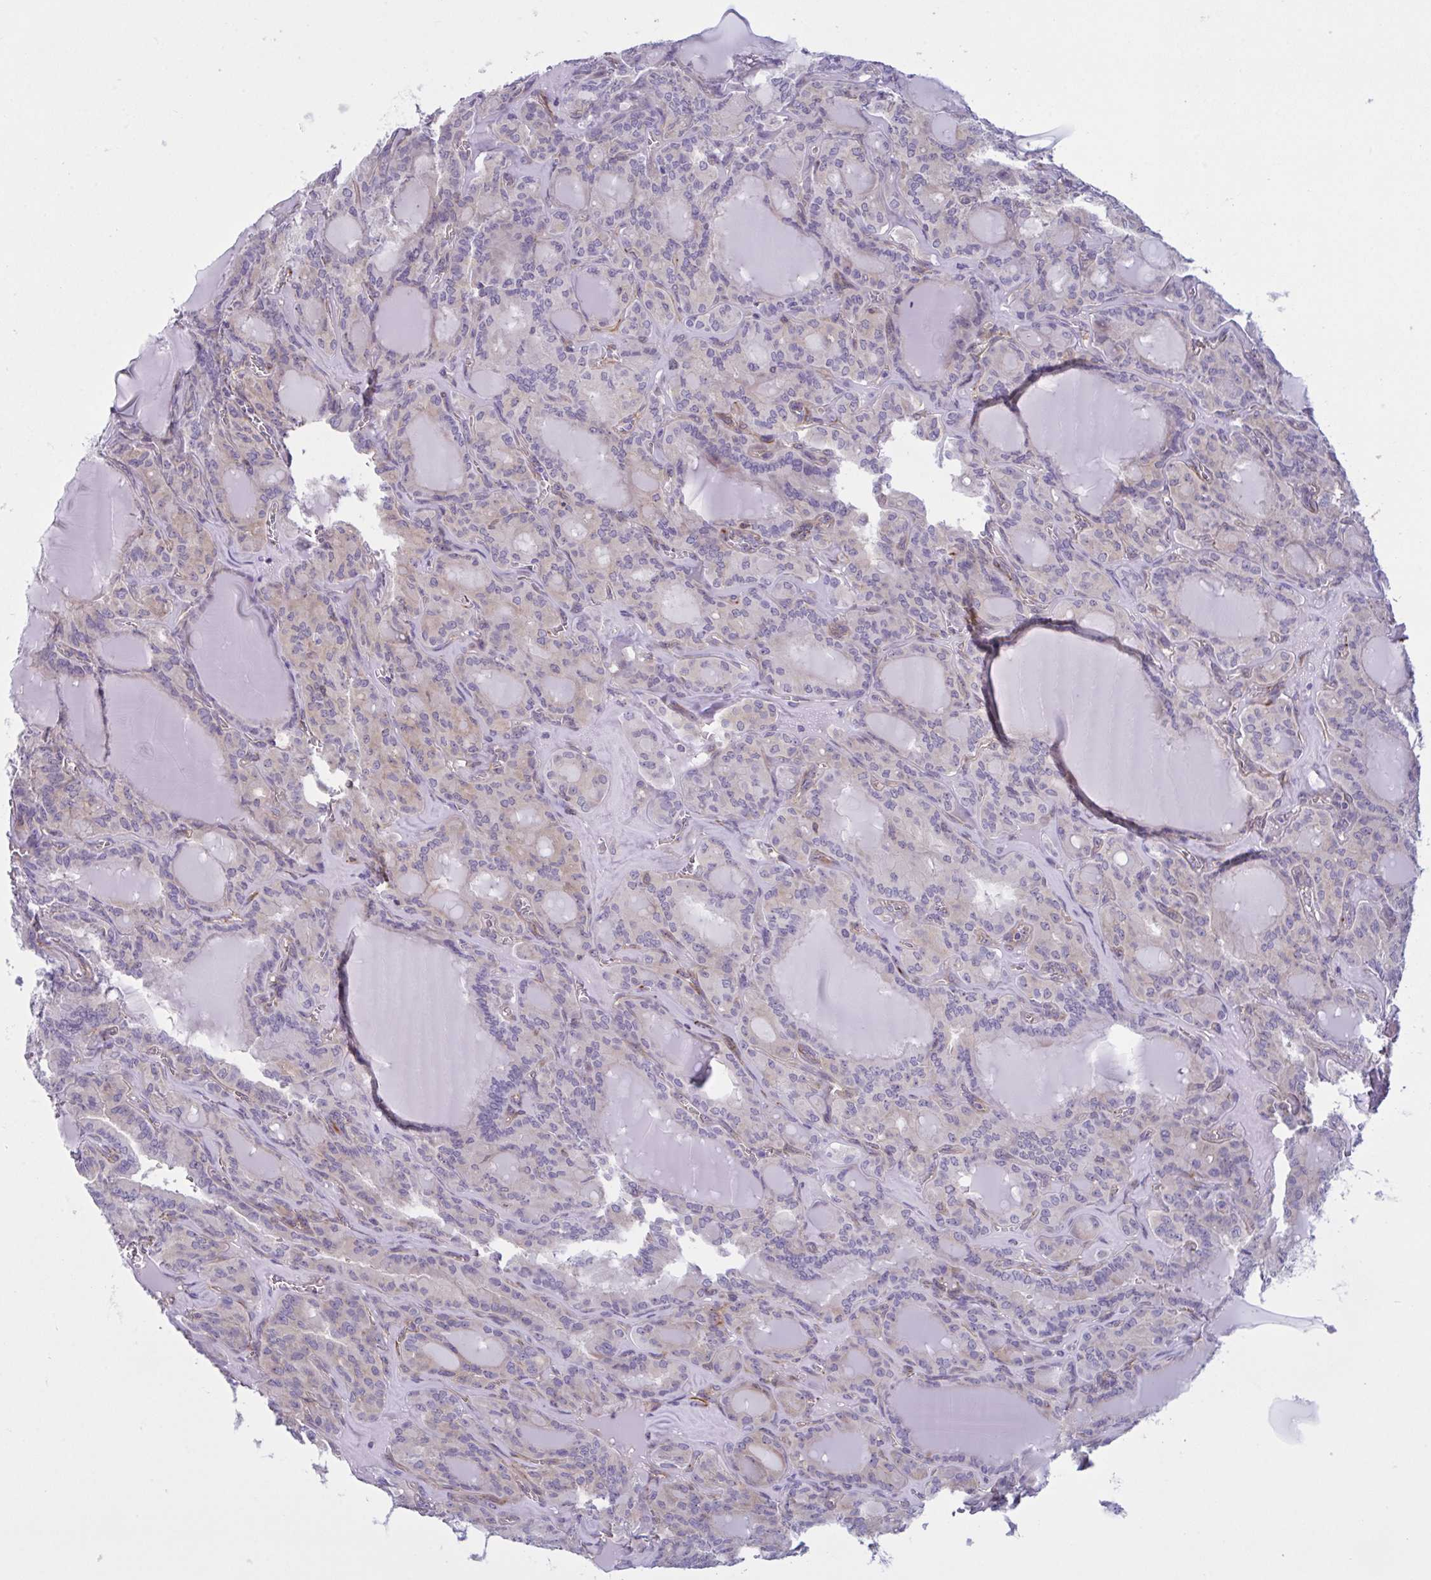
{"staining": {"intensity": "negative", "quantity": "none", "location": "none"}, "tissue": "thyroid cancer", "cell_type": "Tumor cells", "image_type": "cancer", "snomed": [{"axis": "morphology", "description": "Papillary adenocarcinoma, NOS"}, {"axis": "topography", "description": "Thyroid gland"}], "caption": "DAB (3,3'-diaminobenzidine) immunohistochemical staining of papillary adenocarcinoma (thyroid) shows no significant staining in tumor cells.", "gene": "PRRT4", "patient": {"sex": "male", "age": 87}}